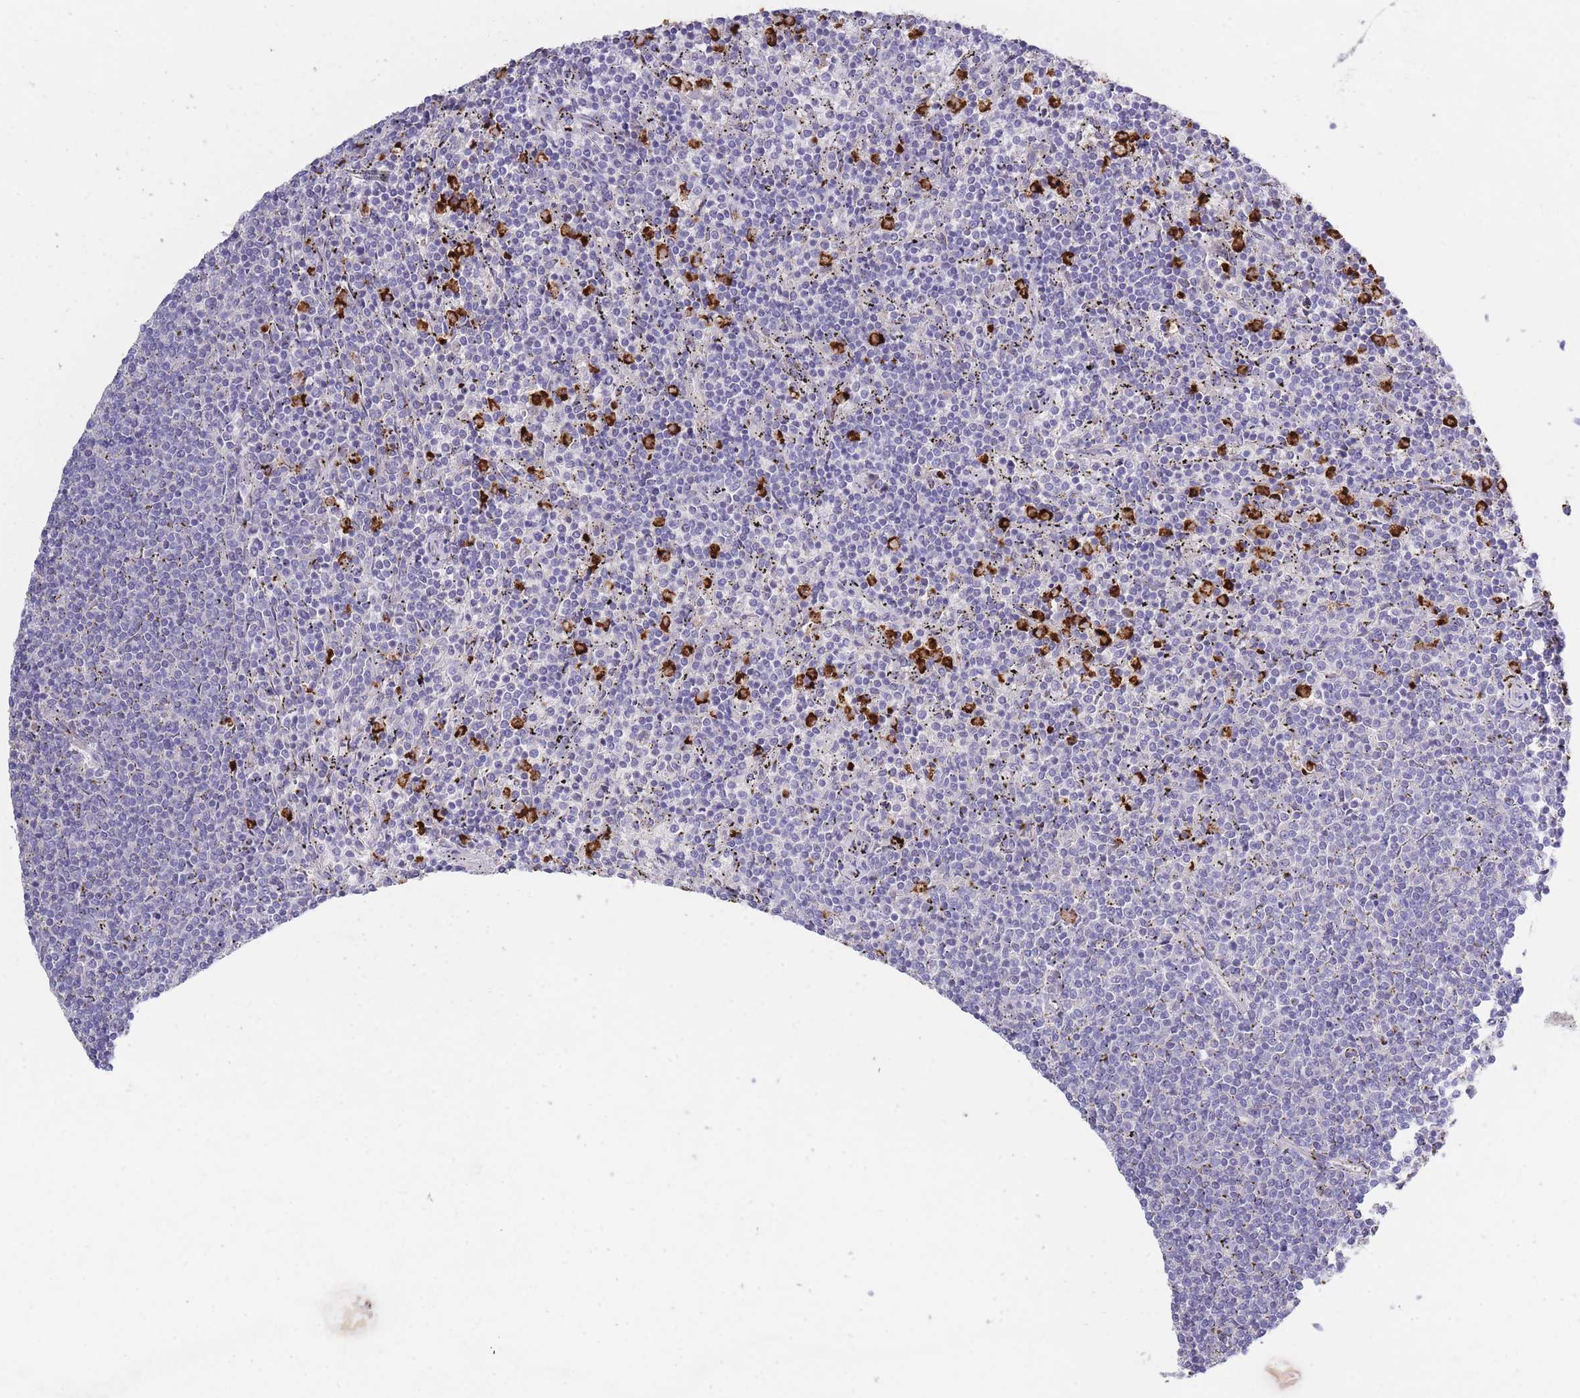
{"staining": {"intensity": "negative", "quantity": "none", "location": "none"}, "tissue": "lymphoma", "cell_type": "Tumor cells", "image_type": "cancer", "snomed": [{"axis": "morphology", "description": "Malignant lymphoma, non-Hodgkin's type, Low grade"}, {"axis": "topography", "description": "Spleen"}], "caption": "Tumor cells are negative for brown protein staining in lymphoma.", "gene": "CENPM", "patient": {"sex": "female", "age": 50}}